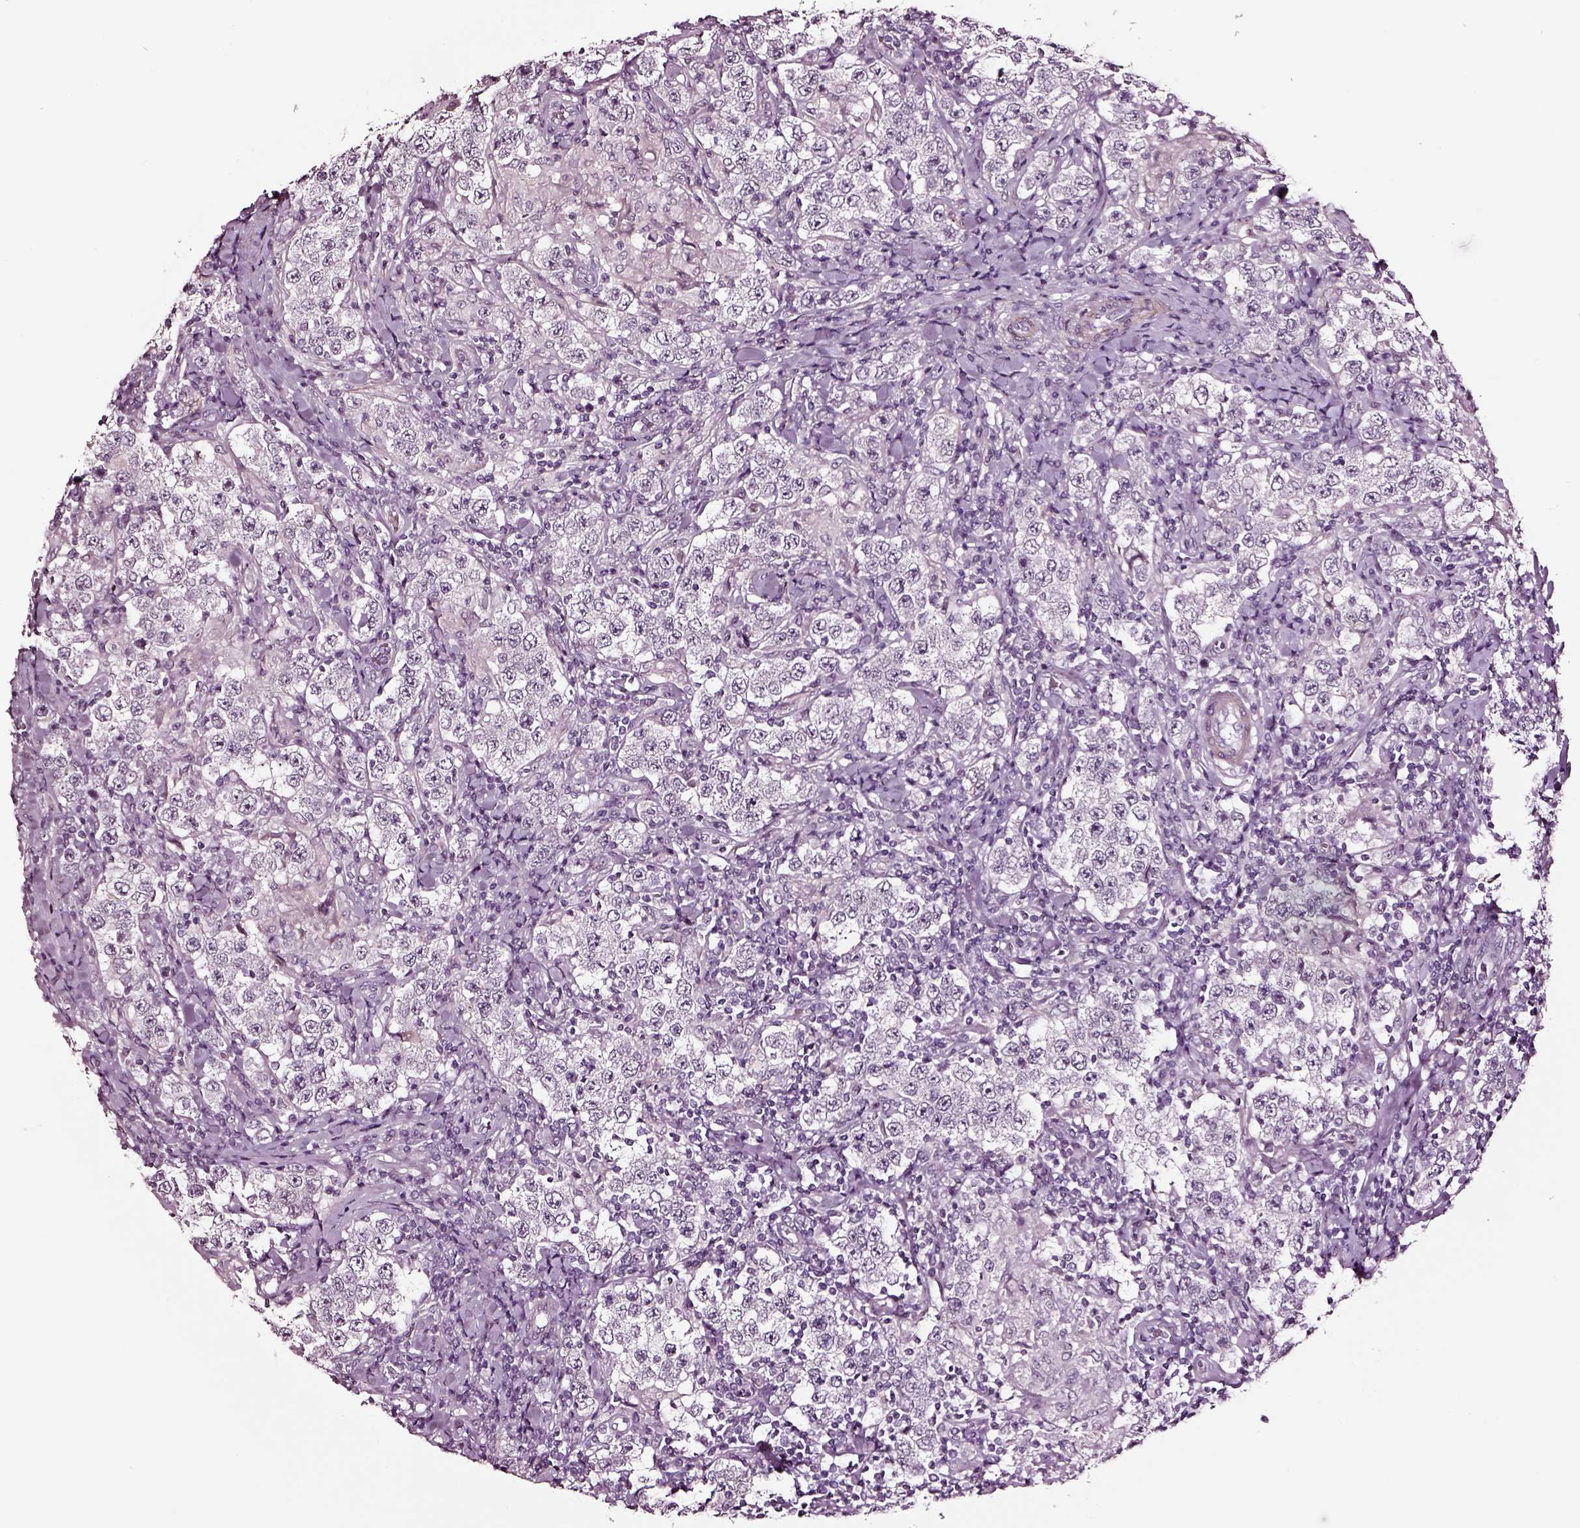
{"staining": {"intensity": "negative", "quantity": "none", "location": "none"}, "tissue": "testis cancer", "cell_type": "Tumor cells", "image_type": "cancer", "snomed": [{"axis": "morphology", "description": "Seminoma, NOS"}, {"axis": "morphology", "description": "Carcinoma, Embryonal, NOS"}, {"axis": "topography", "description": "Testis"}], "caption": "Testis seminoma was stained to show a protein in brown. There is no significant positivity in tumor cells. (Brightfield microscopy of DAB IHC at high magnification).", "gene": "SOX10", "patient": {"sex": "male", "age": 41}}